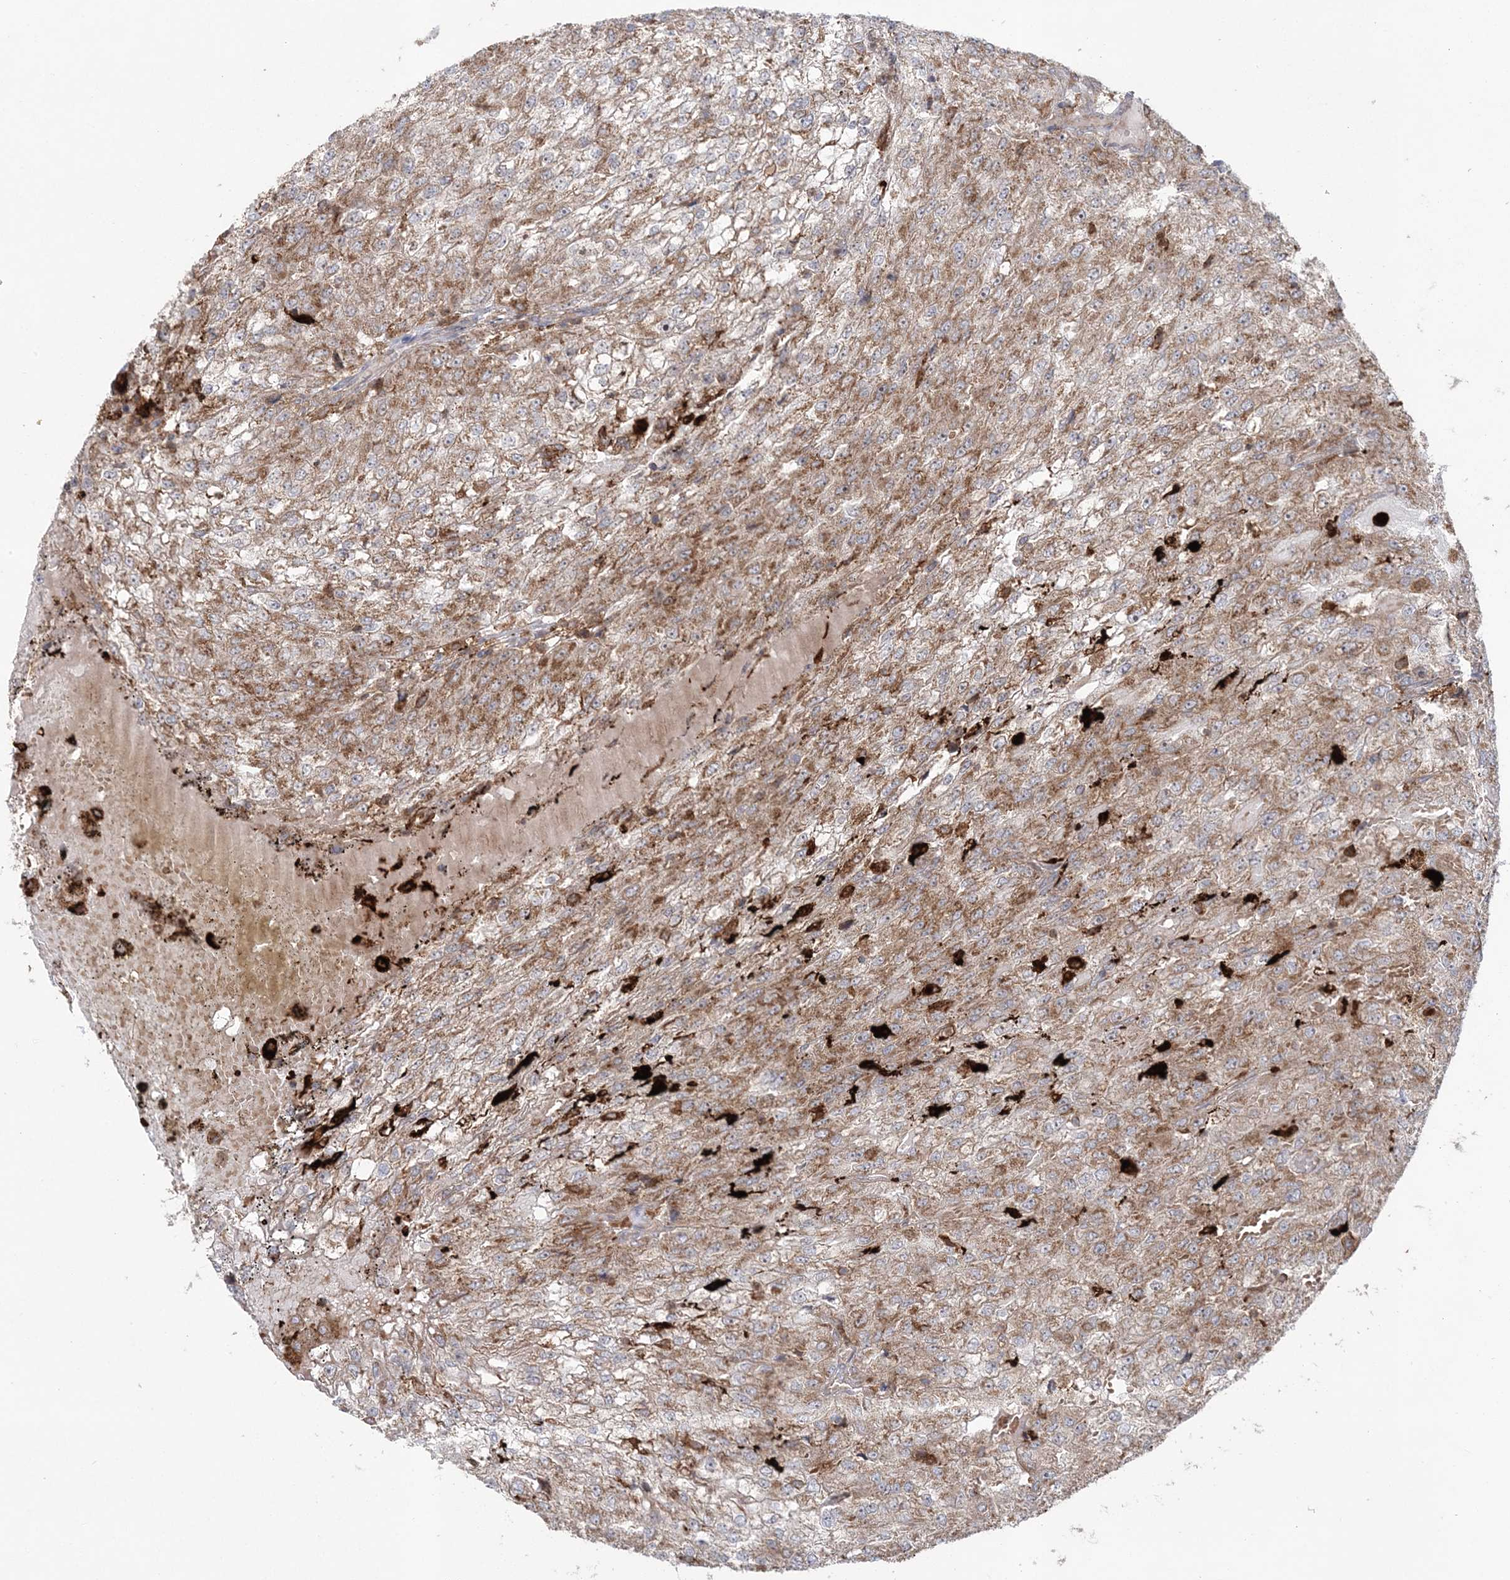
{"staining": {"intensity": "moderate", "quantity": ">75%", "location": "cytoplasmic/membranous"}, "tissue": "renal cancer", "cell_type": "Tumor cells", "image_type": "cancer", "snomed": [{"axis": "morphology", "description": "Adenocarcinoma, NOS"}, {"axis": "topography", "description": "Kidney"}], "caption": "This micrograph shows immunohistochemistry staining of renal cancer, with medium moderate cytoplasmic/membranous positivity in approximately >75% of tumor cells.", "gene": "LRPPRC", "patient": {"sex": "female", "age": 54}}